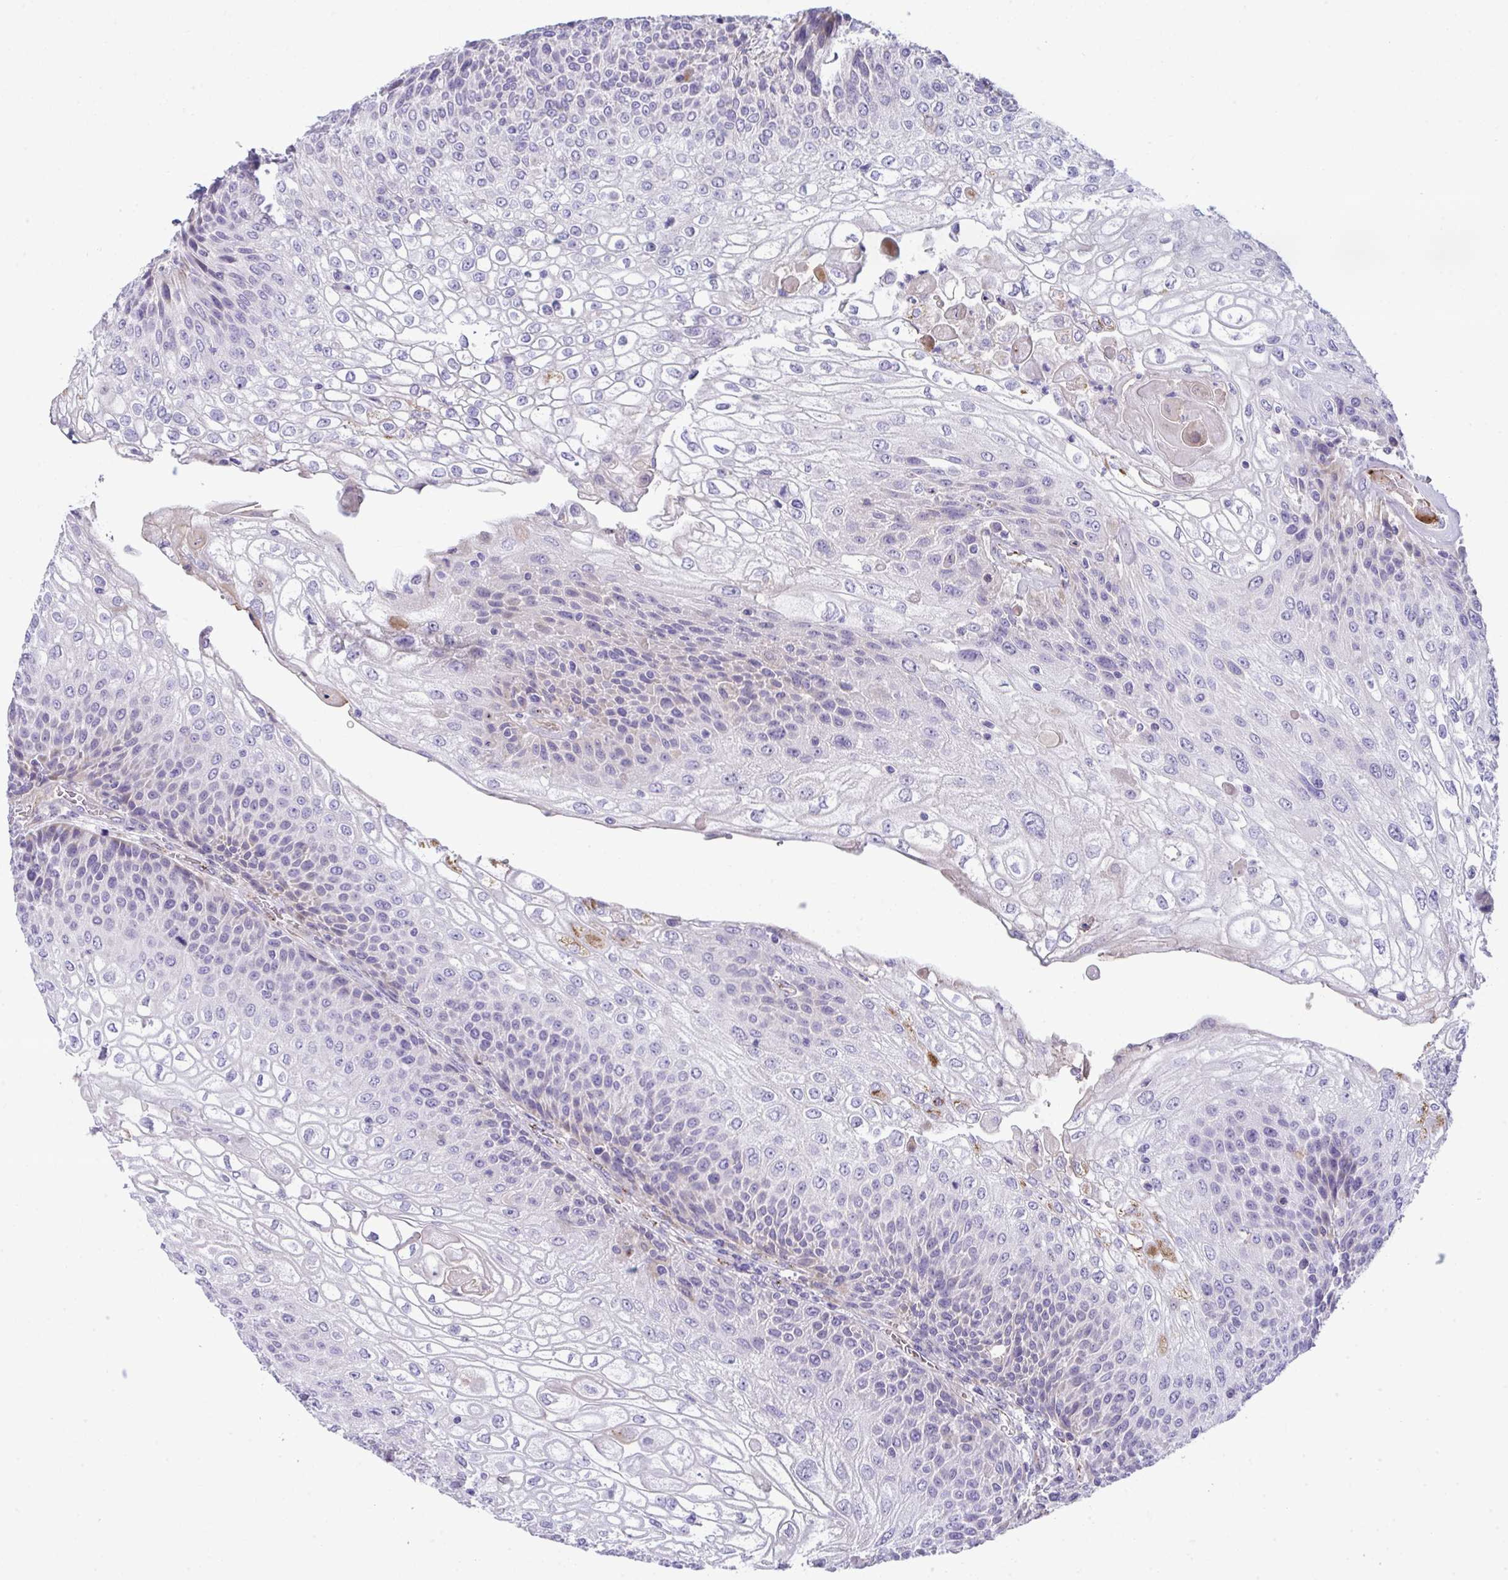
{"staining": {"intensity": "negative", "quantity": "none", "location": "none"}, "tissue": "urothelial cancer", "cell_type": "Tumor cells", "image_type": "cancer", "snomed": [{"axis": "morphology", "description": "Urothelial carcinoma, High grade"}, {"axis": "topography", "description": "Urinary bladder"}], "caption": "Urothelial cancer was stained to show a protein in brown. There is no significant staining in tumor cells.", "gene": "TOR1AIP2", "patient": {"sex": "female", "age": 70}}